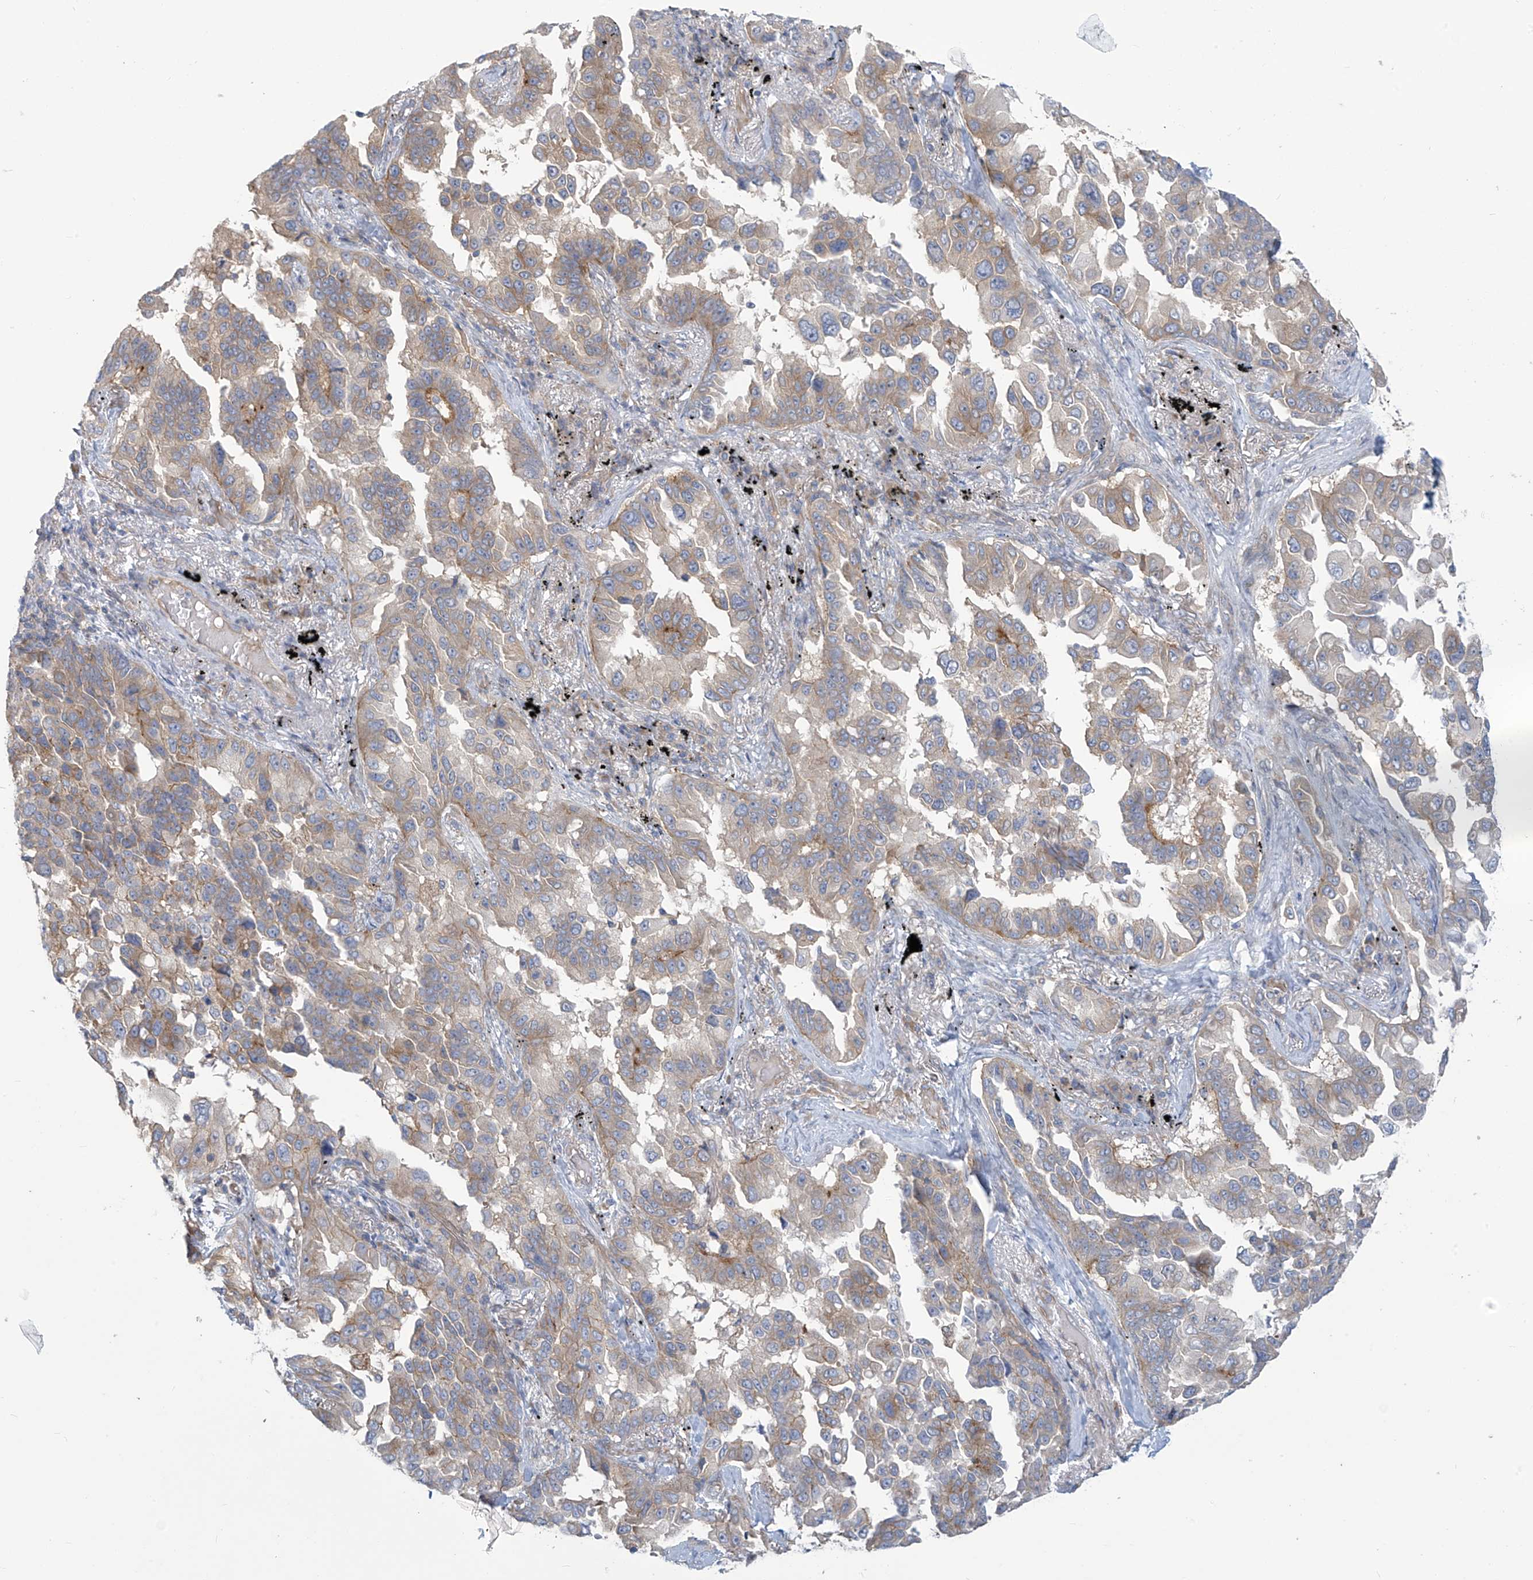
{"staining": {"intensity": "moderate", "quantity": "25%-75%", "location": "cytoplasmic/membranous"}, "tissue": "lung cancer", "cell_type": "Tumor cells", "image_type": "cancer", "snomed": [{"axis": "morphology", "description": "Adenocarcinoma, NOS"}, {"axis": "topography", "description": "Lung"}], "caption": "Moderate cytoplasmic/membranous expression is appreciated in approximately 25%-75% of tumor cells in adenocarcinoma (lung).", "gene": "ADAT2", "patient": {"sex": "female", "age": 67}}